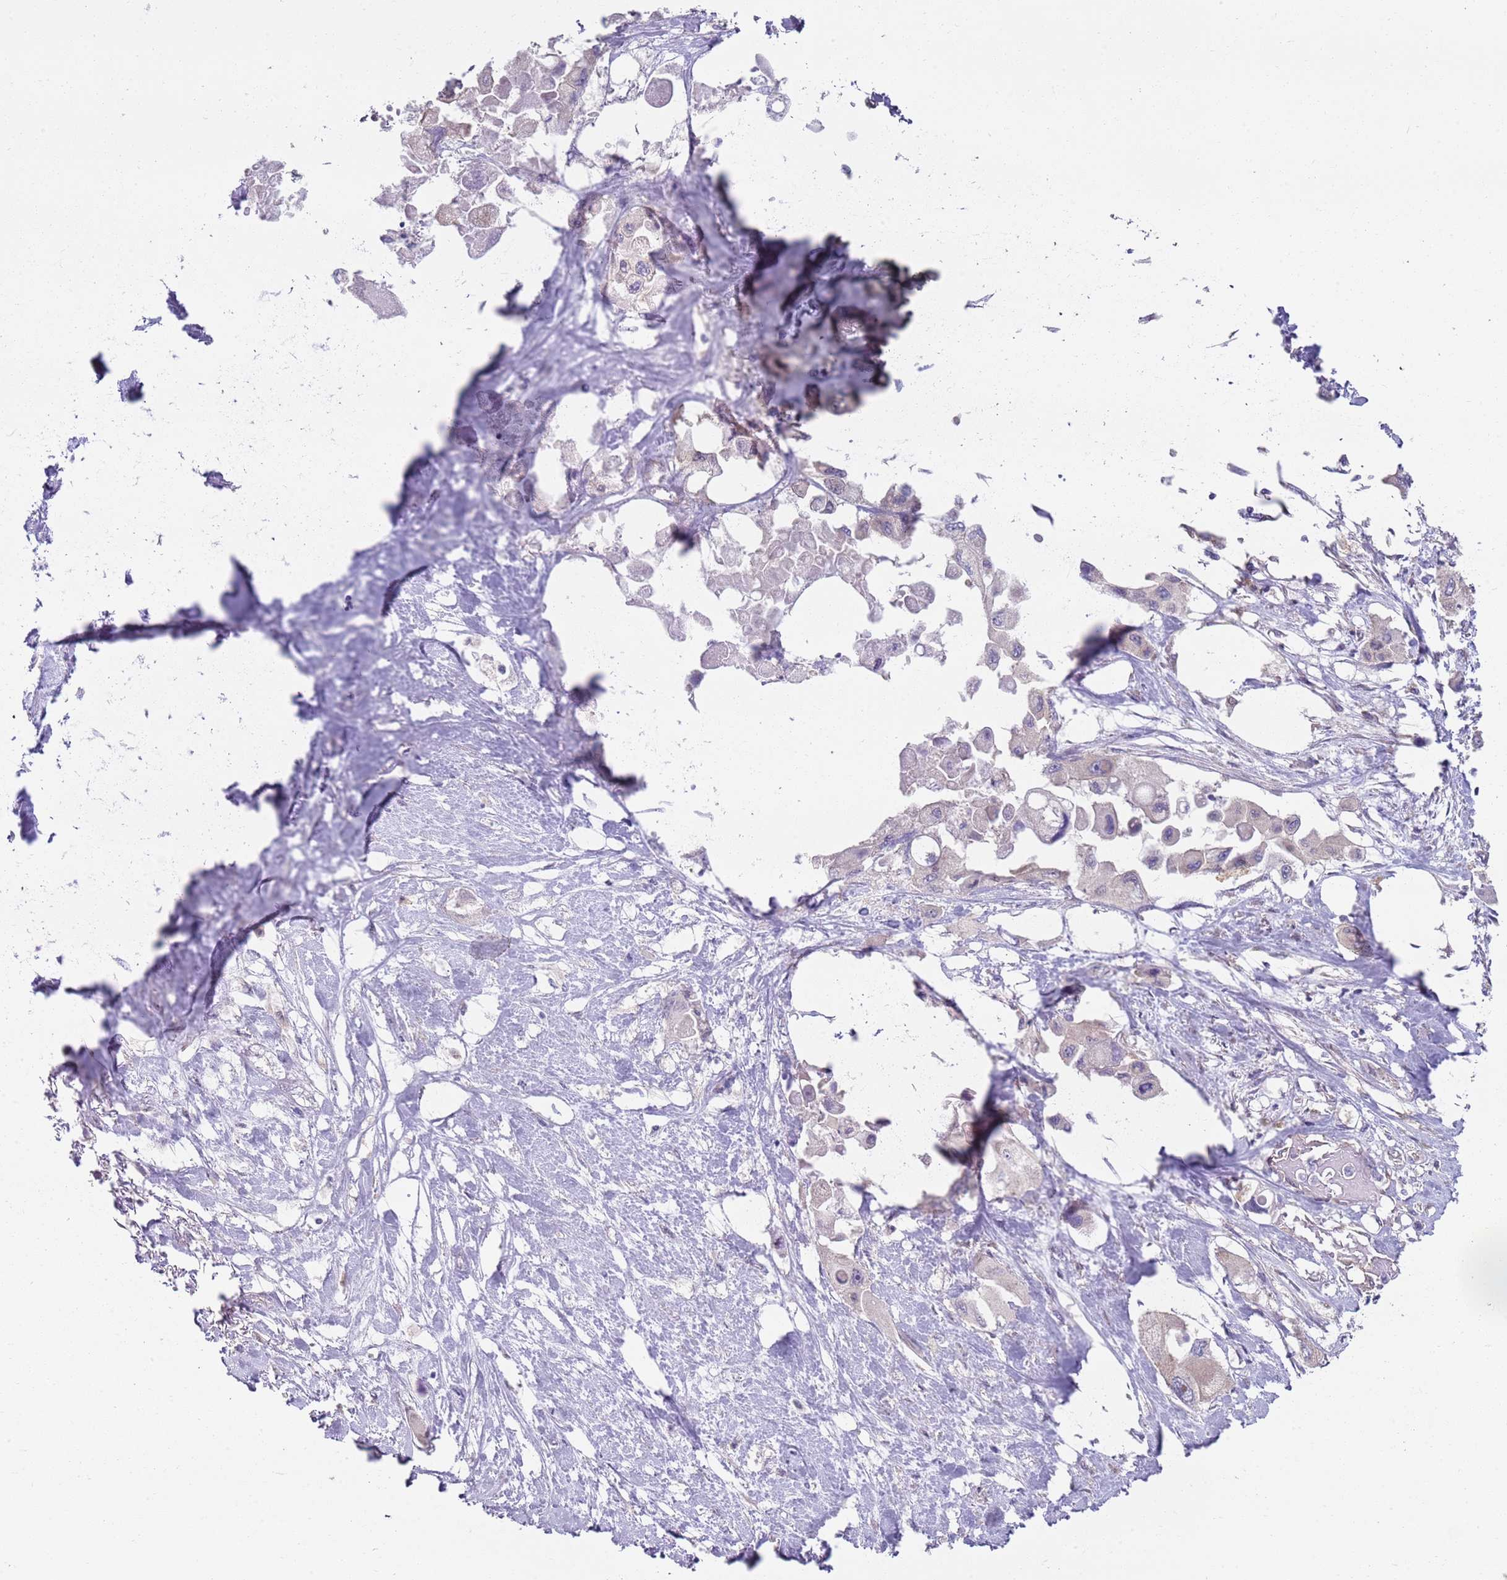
{"staining": {"intensity": "negative", "quantity": "none", "location": "none"}, "tissue": "pancreatic cancer", "cell_type": "Tumor cells", "image_type": "cancer", "snomed": [{"axis": "morphology", "description": "Adenocarcinoma, NOS"}, {"axis": "topography", "description": "Pancreas"}], "caption": "This is a micrograph of immunohistochemistry (IHC) staining of pancreatic cancer (adenocarcinoma), which shows no staining in tumor cells.", "gene": "SMARCAL1", "patient": {"sex": "male", "age": 92}}